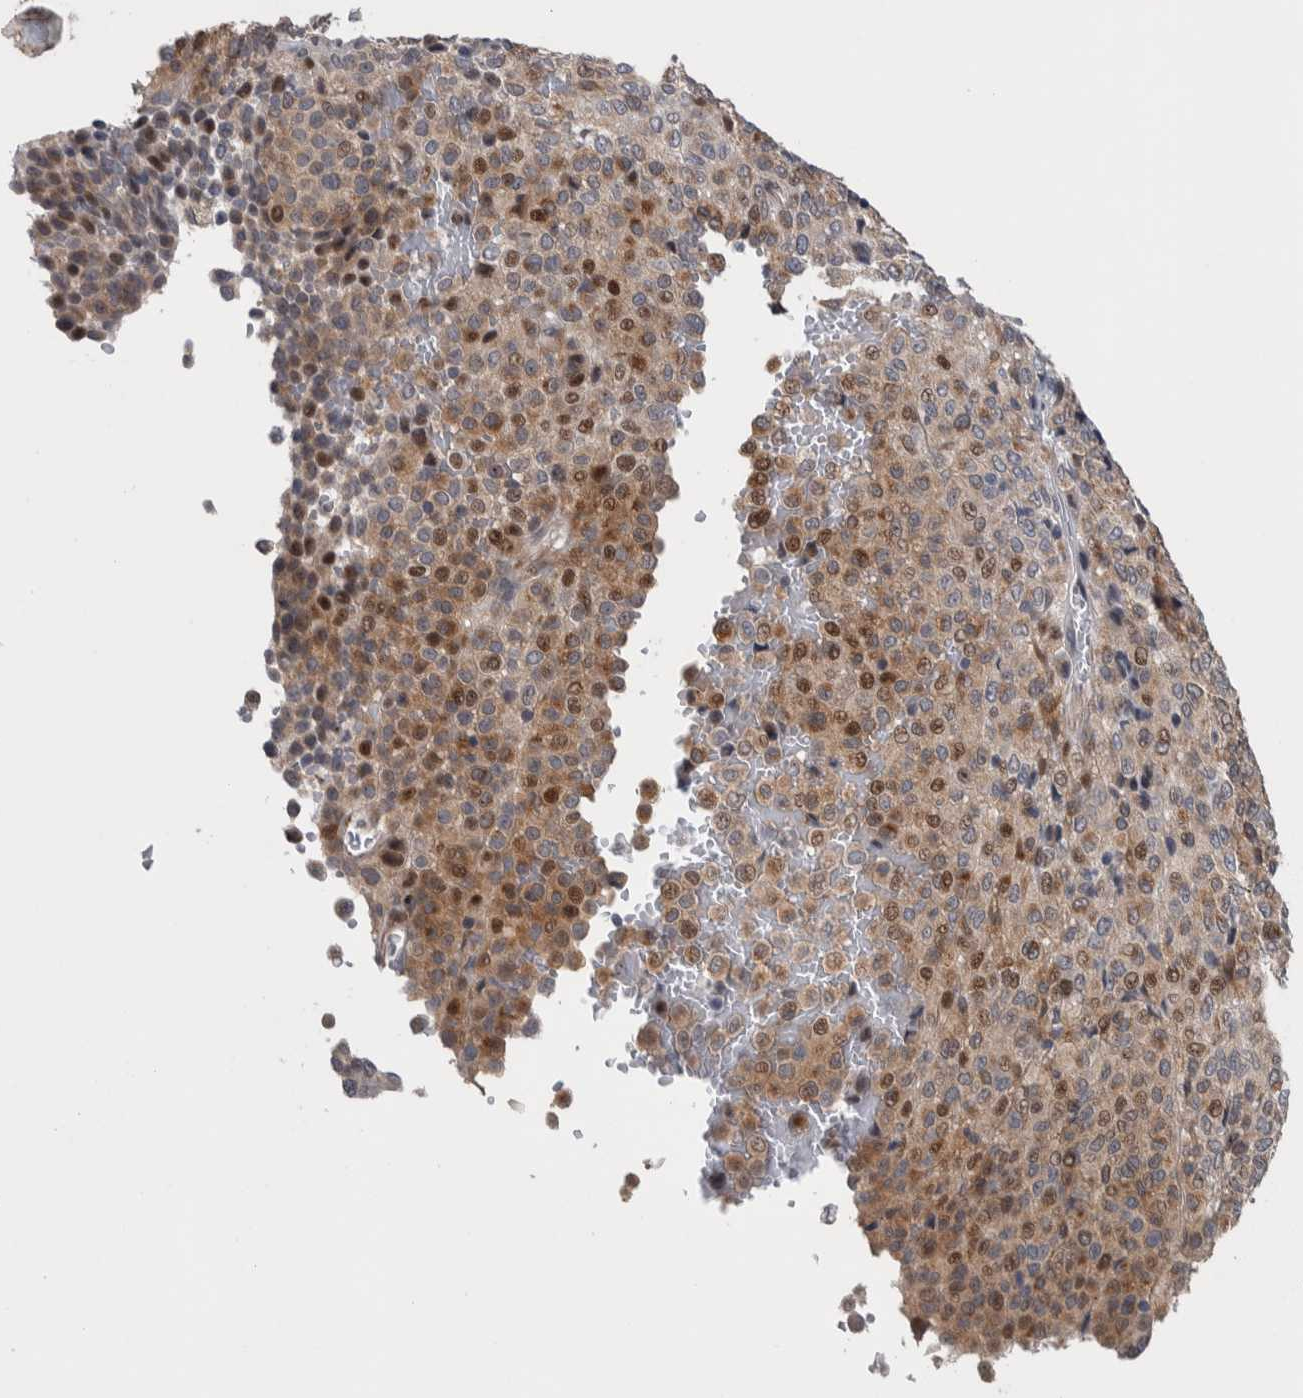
{"staining": {"intensity": "moderate", "quantity": "25%-75%", "location": "nuclear"}, "tissue": "melanoma", "cell_type": "Tumor cells", "image_type": "cancer", "snomed": [{"axis": "morphology", "description": "Malignant melanoma, Metastatic site"}, {"axis": "topography", "description": "Pancreas"}], "caption": "There is medium levels of moderate nuclear expression in tumor cells of melanoma, as demonstrated by immunohistochemical staining (brown color).", "gene": "PRRG4", "patient": {"sex": "female", "age": 30}}